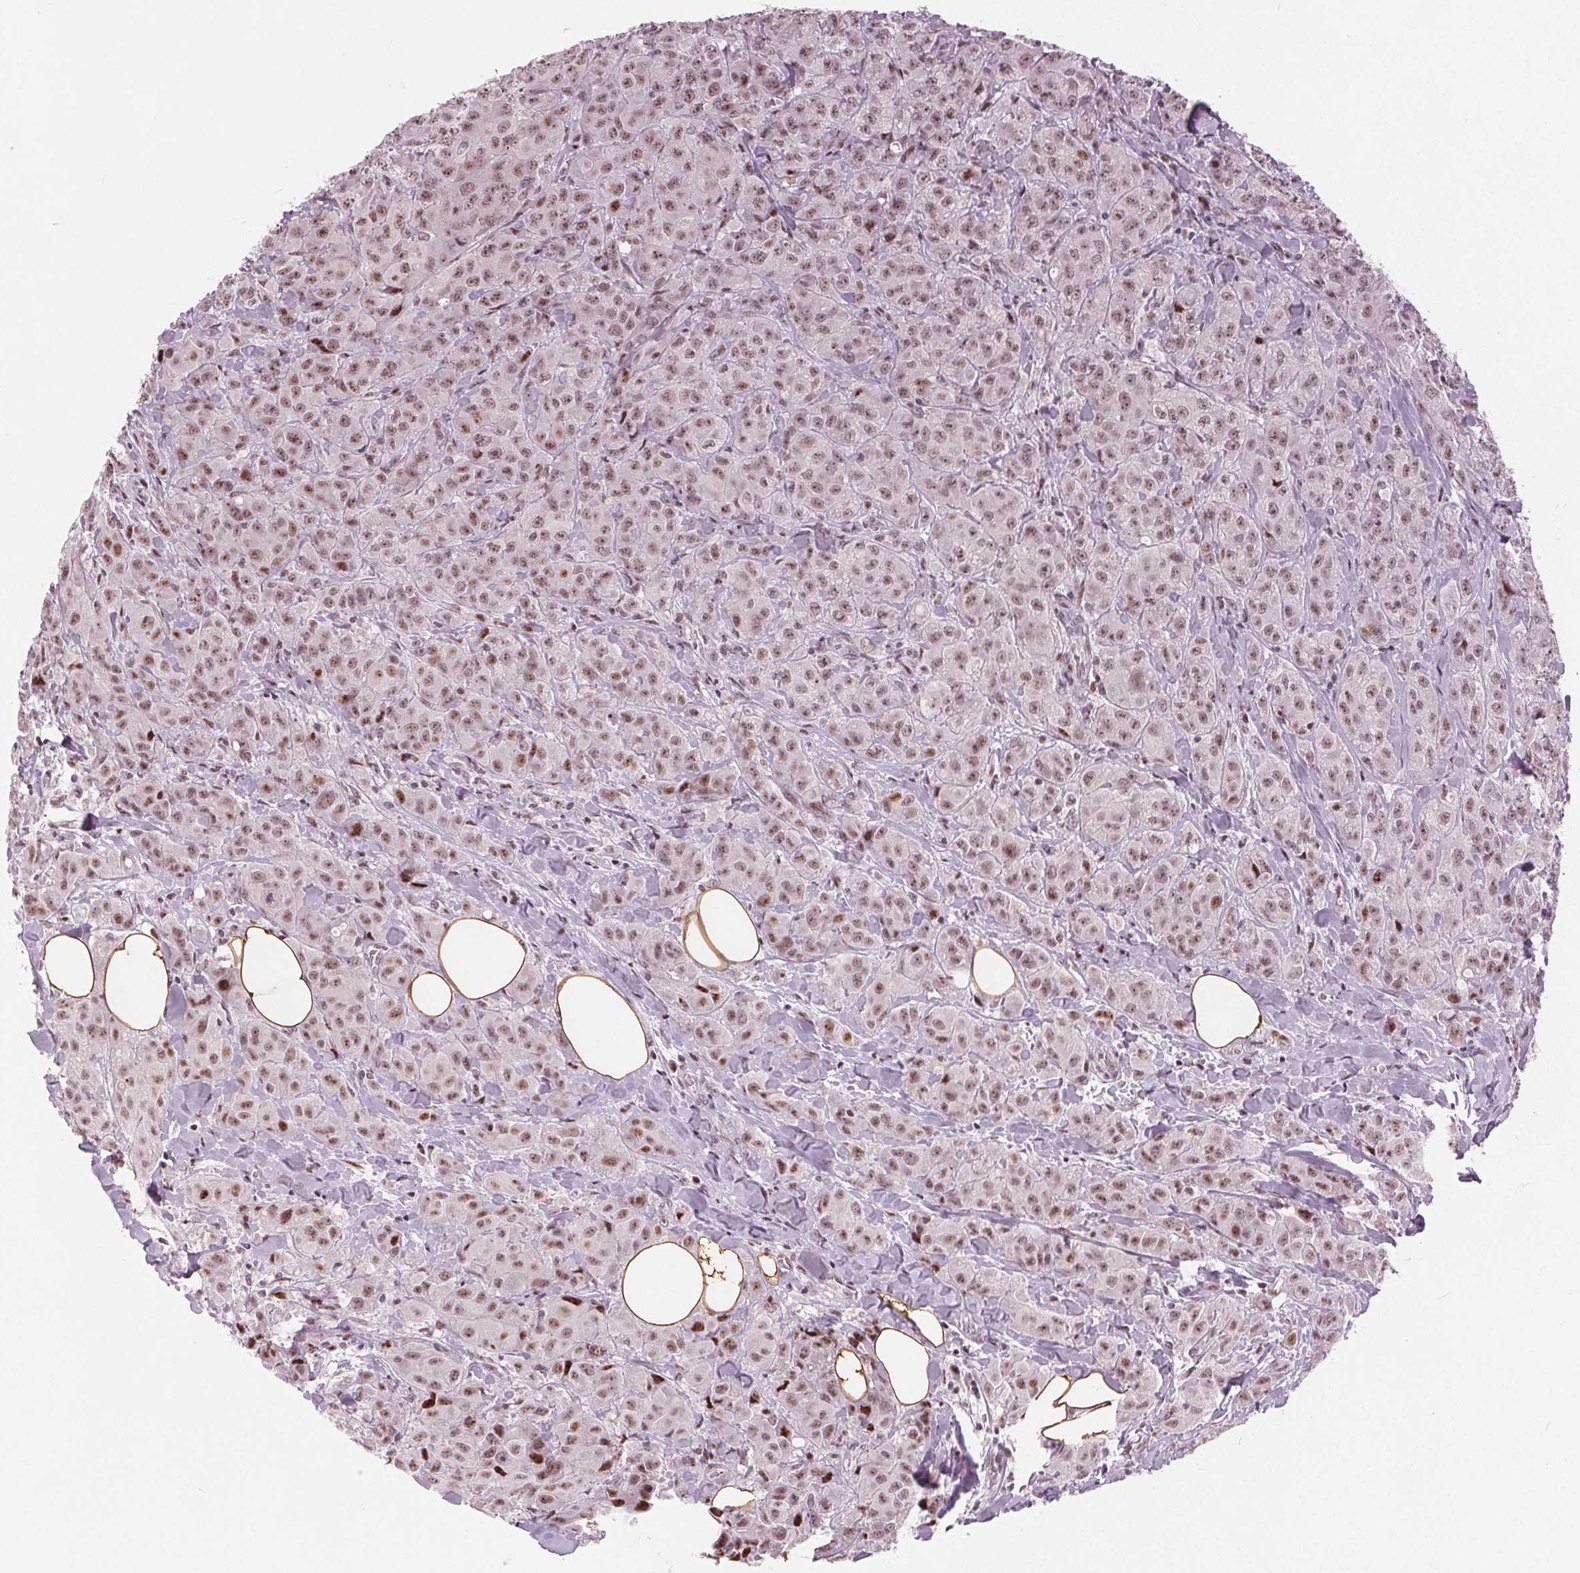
{"staining": {"intensity": "moderate", "quantity": ">75%", "location": "nuclear"}, "tissue": "breast cancer", "cell_type": "Tumor cells", "image_type": "cancer", "snomed": [{"axis": "morphology", "description": "Duct carcinoma"}, {"axis": "topography", "description": "Breast"}], "caption": "Breast cancer was stained to show a protein in brown. There is medium levels of moderate nuclear staining in approximately >75% of tumor cells.", "gene": "TTC34", "patient": {"sex": "female", "age": 43}}